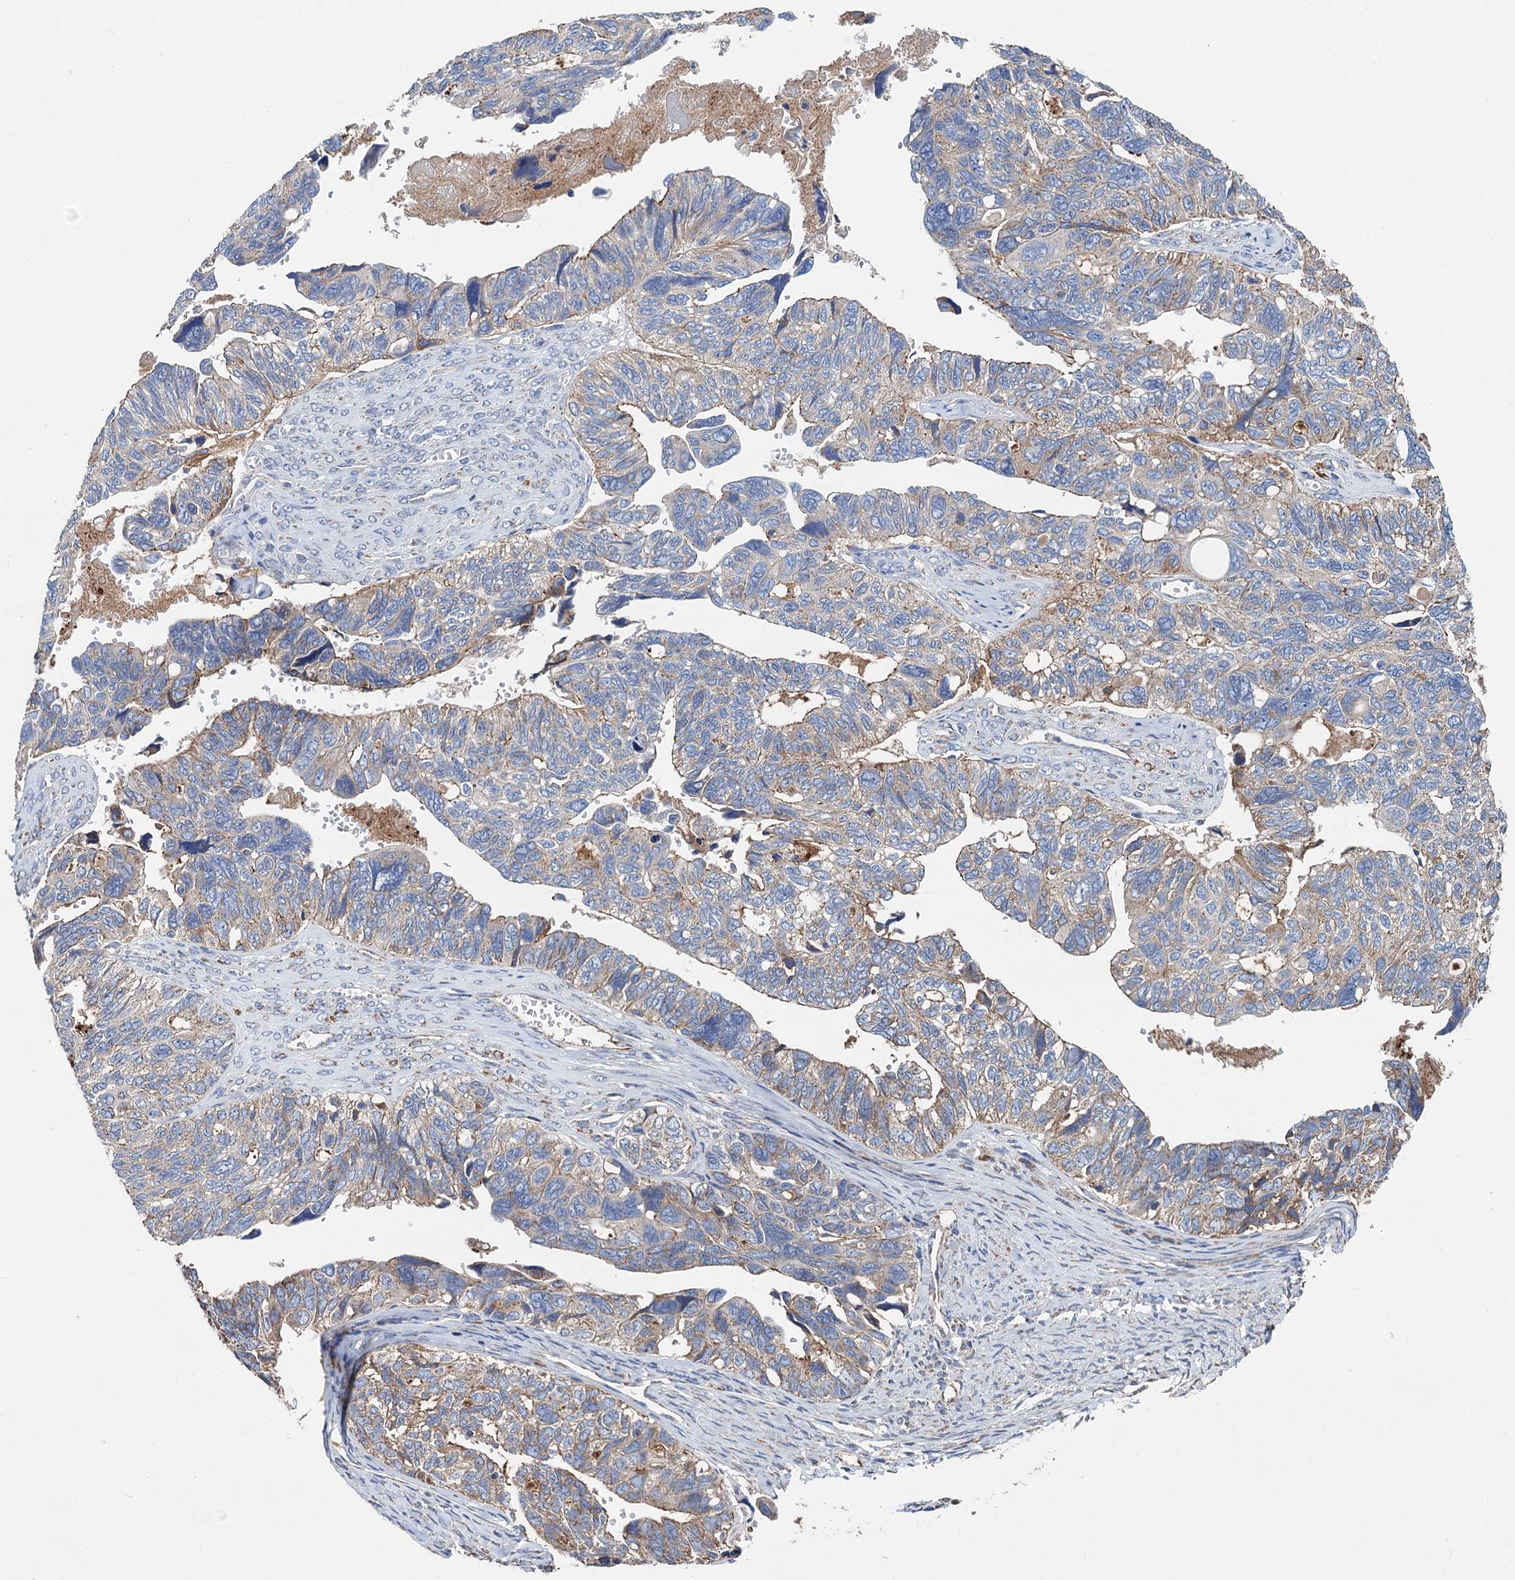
{"staining": {"intensity": "weak", "quantity": "25%-75%", "location": "cytoplasmic/membranous"}, "tissue": "ovarian cancer", "cell_type": "Tumor cells", "image_type": "cancer", "snomed": [{"axis": "morphology", "description": "Cystadenocarcinoma, serous, NOS"}, {"axis": "topography", "description": "Ovary"}], "caption": "Weak cytoplasmic/membranous positivity is identified in approximately 25%-75% of tumor cells in ovarian cancer (serous cystadenocarcinoma).", "gene": "DGLUCY", "patient": {"sex": "female", "age": 79}}